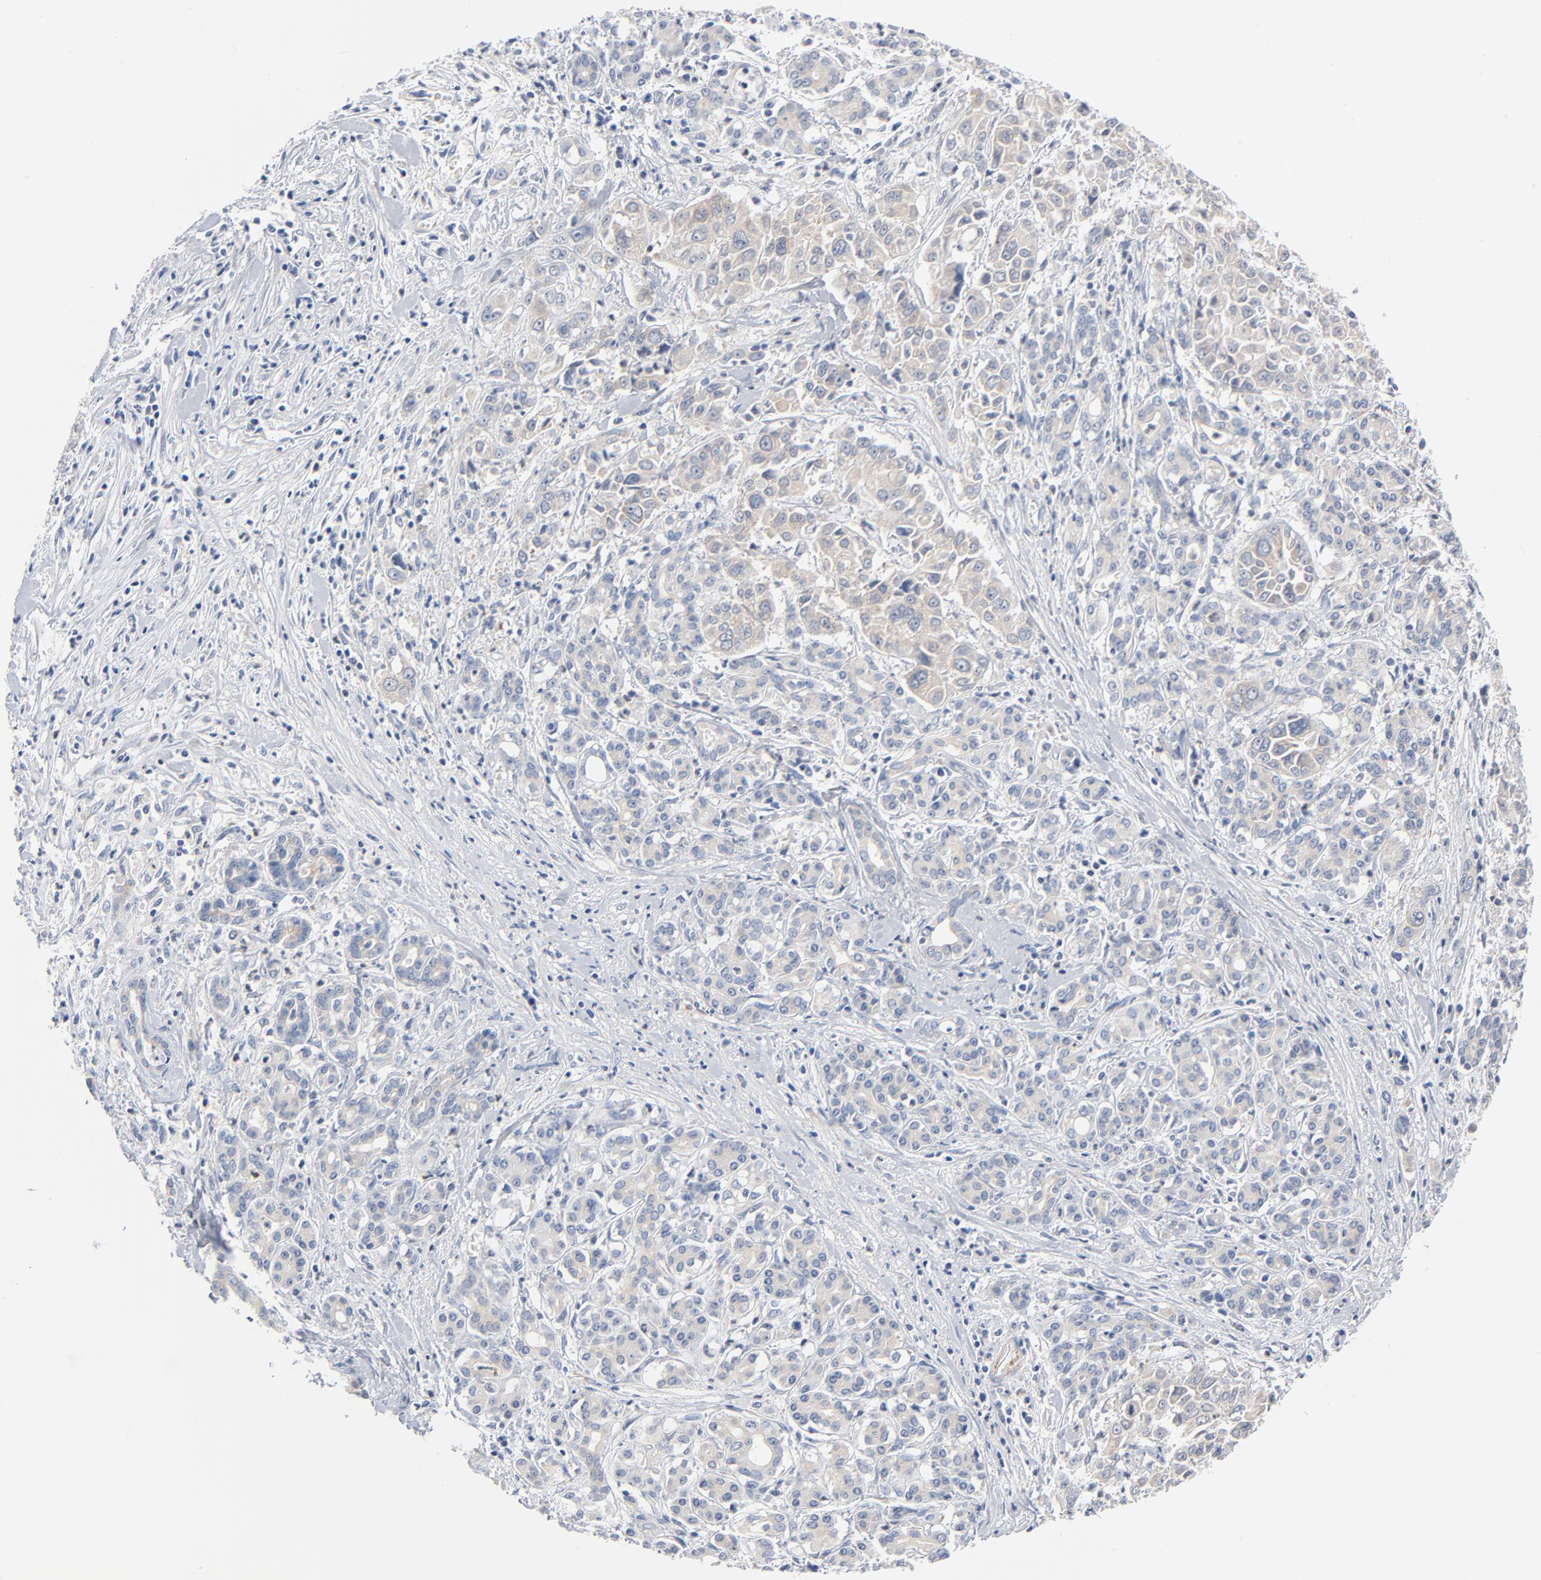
{"staining": {"intensity": "negative", "quantity": "none", "location": "none"}, "tissue": "pancreatic cancer", "cell_type": "Tumor cells", "image_type": "cancer", "snomed": [{"axis": "morphology", "description": "Adenocarcinoma, NOS"}, {"axis": "topography", "description": "Pancreas"}], "caption": "Tumor cells are negative for brown protein staining in pancreatic adenocarcinoma.", "gene": "IFT43", "patient": {"sex": "female", "age": 52}}